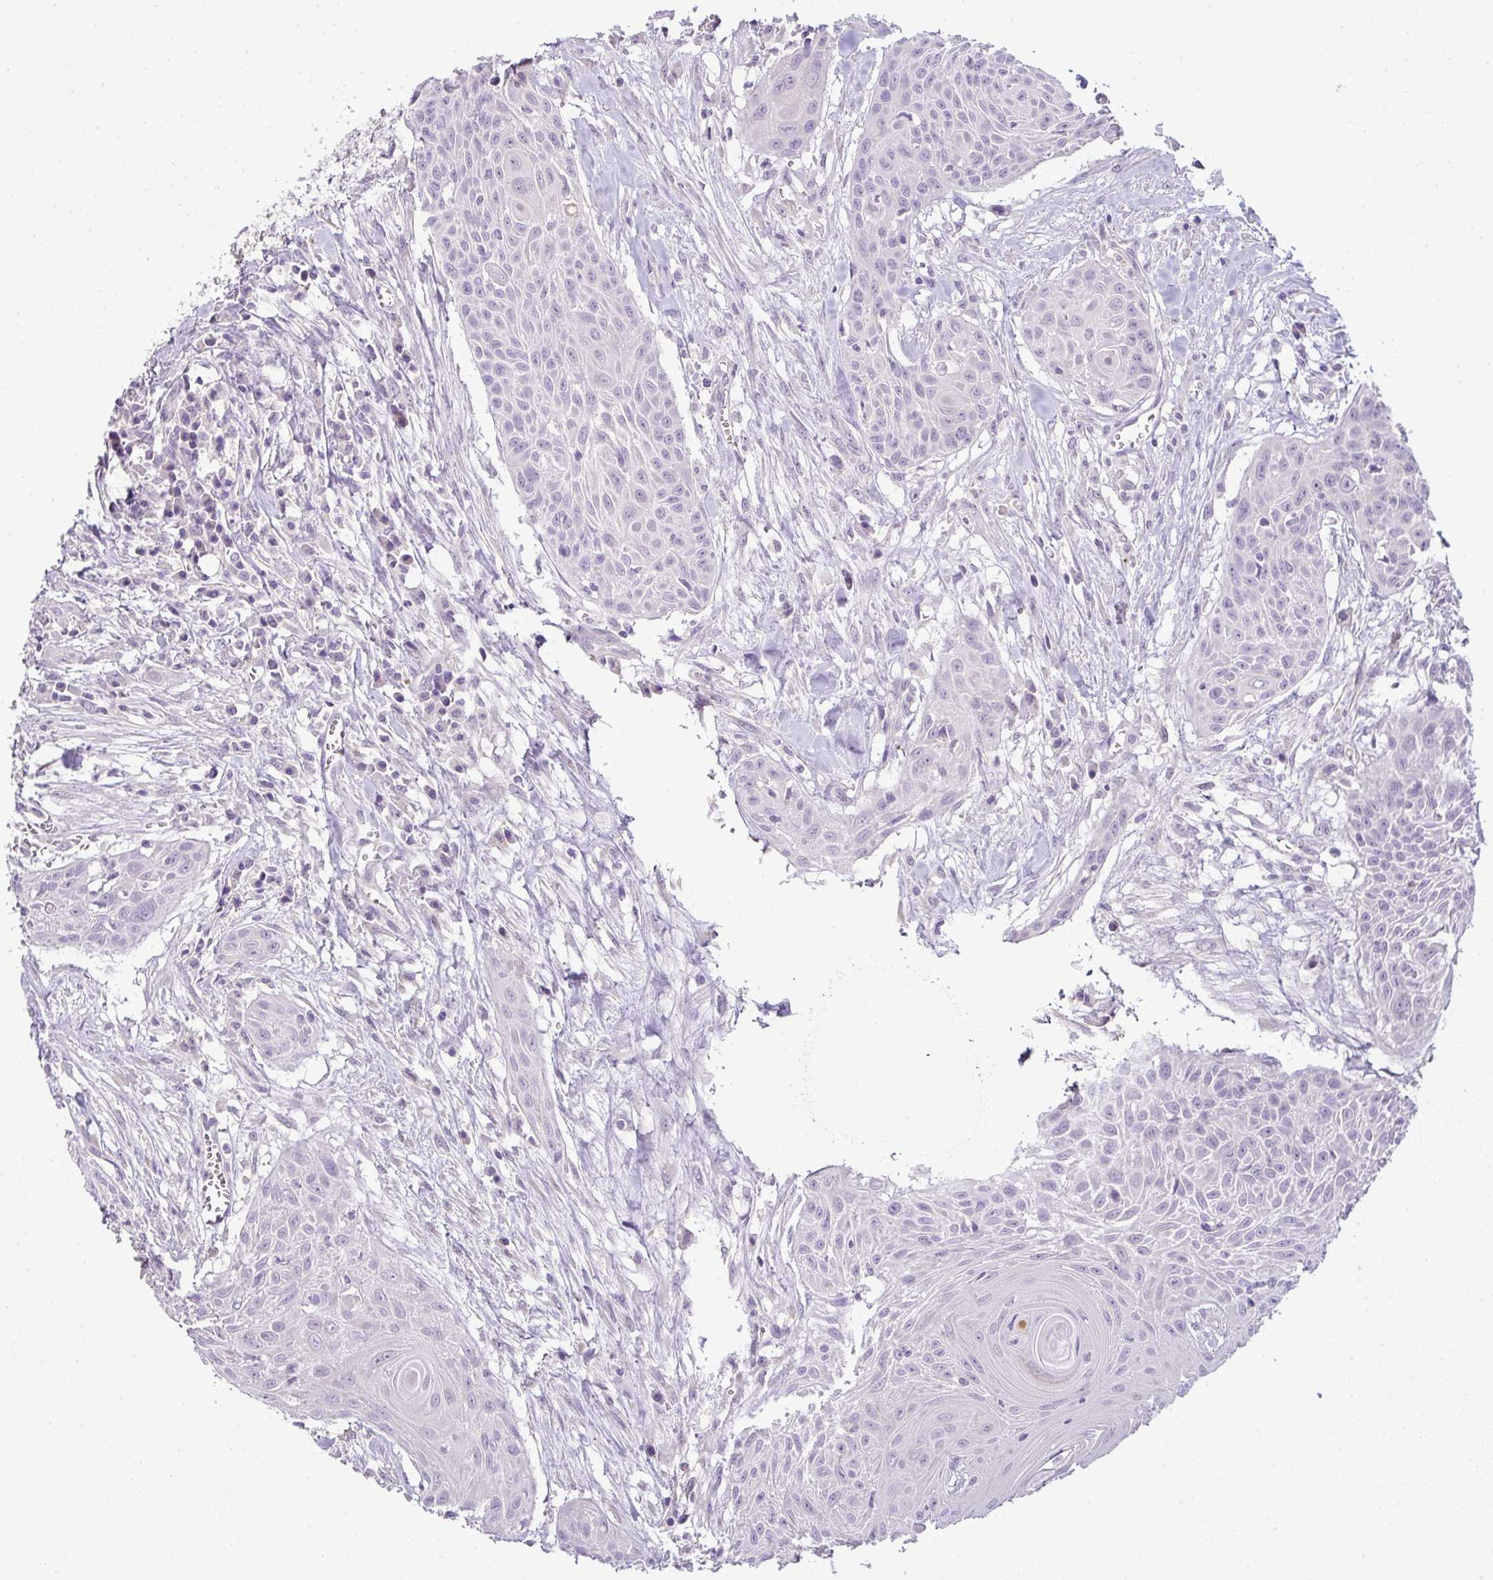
{"staining": {"intensity": "negative", "quantity": "none", "location": "none"}, "tissue": "head and neck cancer", "cell_type": "Tumor cells", "image_type": "cancer", "snomed": [{"axis": "morphology", "description": "Squamous cell carcinoma, NOS"}, {"axis": "topography", "description": "Lymph node"}, {"axis": "topography", "description": "Salivary gland"}, {"axis": "topography", "description": "Head-Neck"}], "caption": "An image of head and neck cancer stained for a protein exhibits no brown staining in tumor cells.", "gene": "CMPK1", "patient": {"sex": "female", "age": 74}}